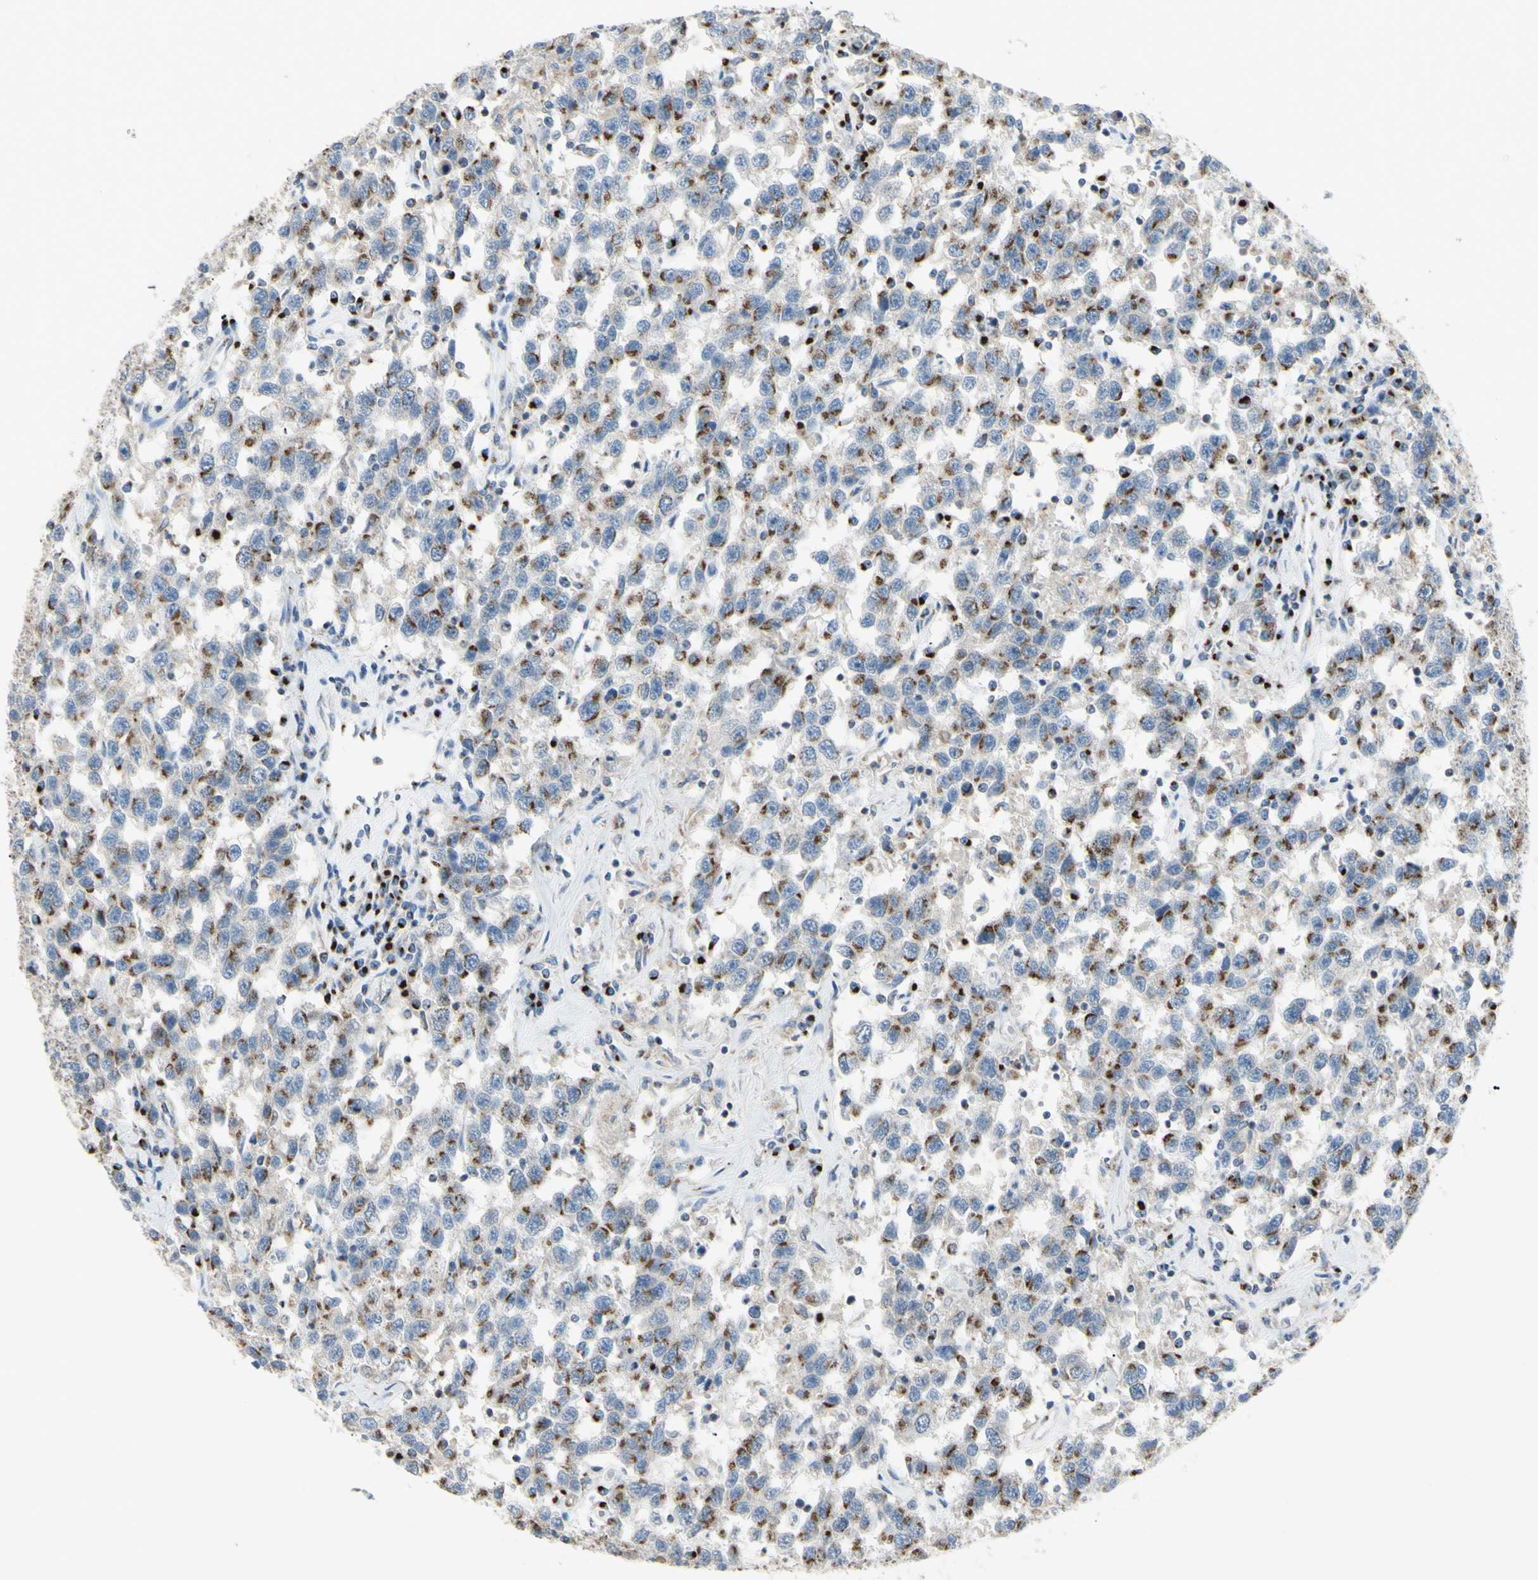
{"staining": {"intensity": "moderate", "quantity": "25%-75%", "location": "cytoplasmic/membranous"}, "tissue": "testis cancer", "cell_type": "Tumor cells", "image_type": "cancer", "snomed": [{"axis": "morphology", "description": "Seminoma, NOS"}, {"axis": "topography", "description": "Testis"}], "caption": "Moderate cytoplasmic/membranous protein positivity is identified in about 25%-75% of tumor cells in testis seminoma.", "gene": "B4GALT3", "patient": {"sex": "male", "age": 41}}